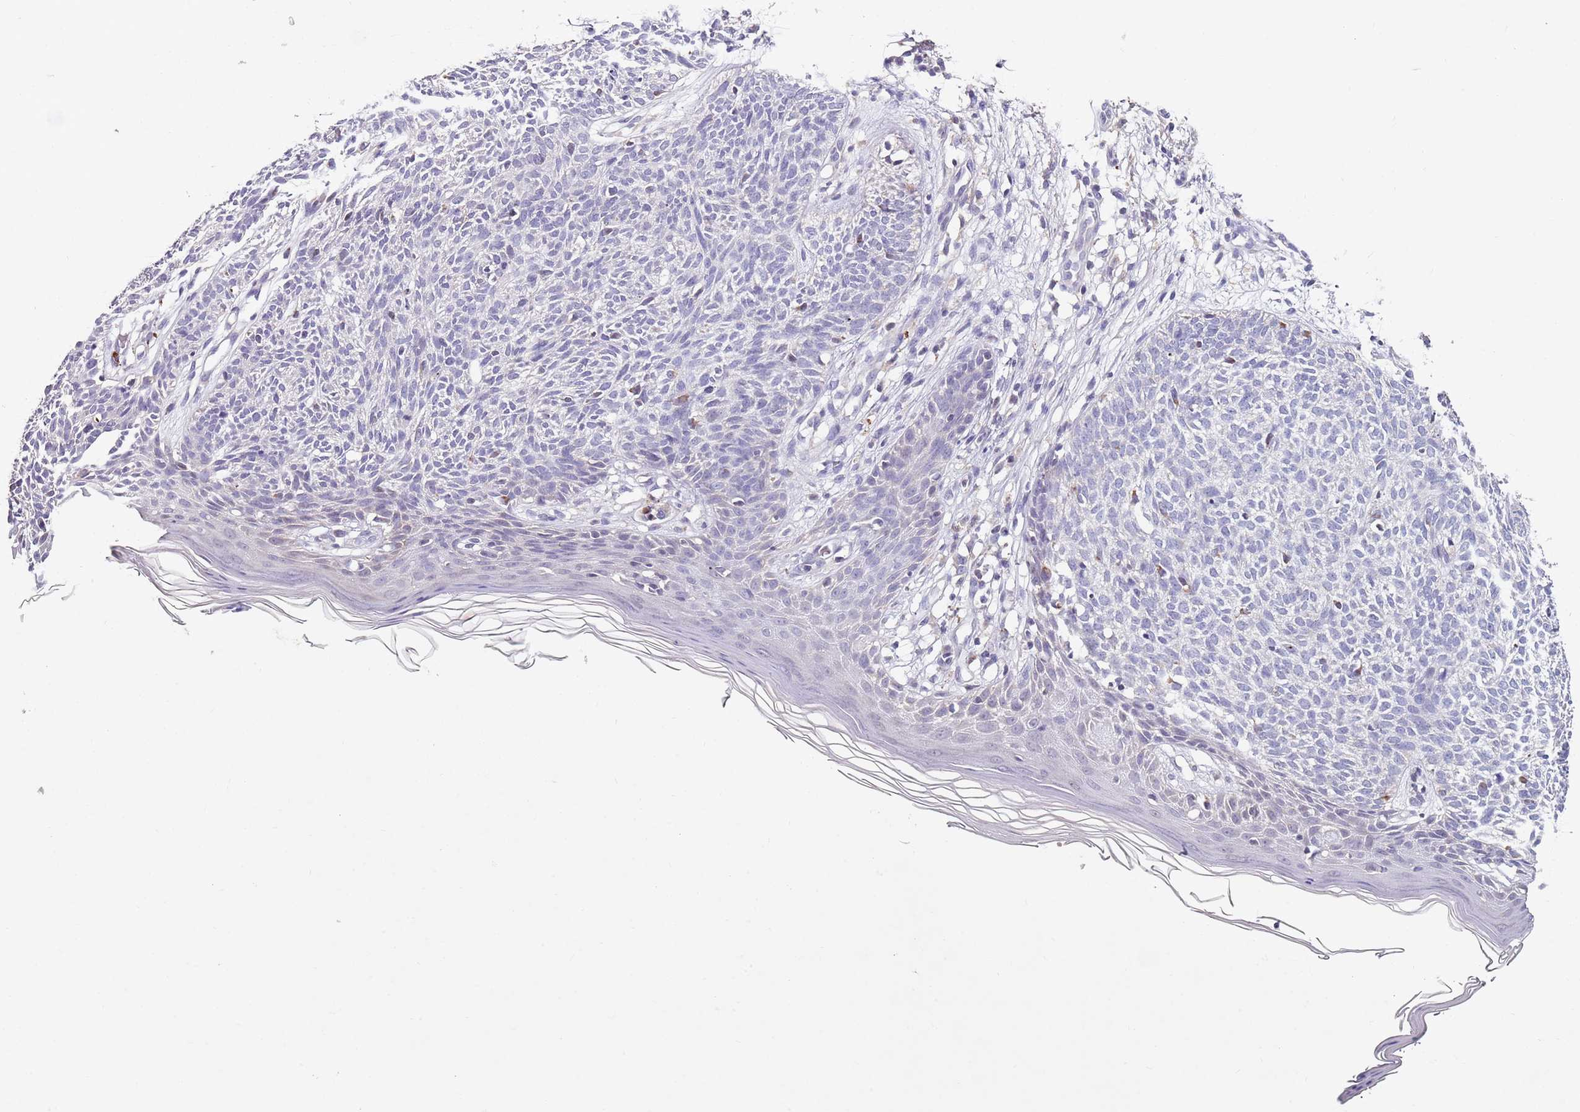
{"staining": {"intensity": "negative", "quantity": "none", "location": "none"}, "tissue": "skin cancer", "cell_type": "Tumor cells", "image_type": "cancer", "snomed": [{"axis": "morphology", "description": "Basal cell carcinoma"}, {"axis": "topography", "description": "Skin"}], "caption": "An image of human basal cell carcinoma (skin) is negative for staining in tumor cells.", "gene": "NRDE2", "patient": {"sex": "female", "age": 66}}